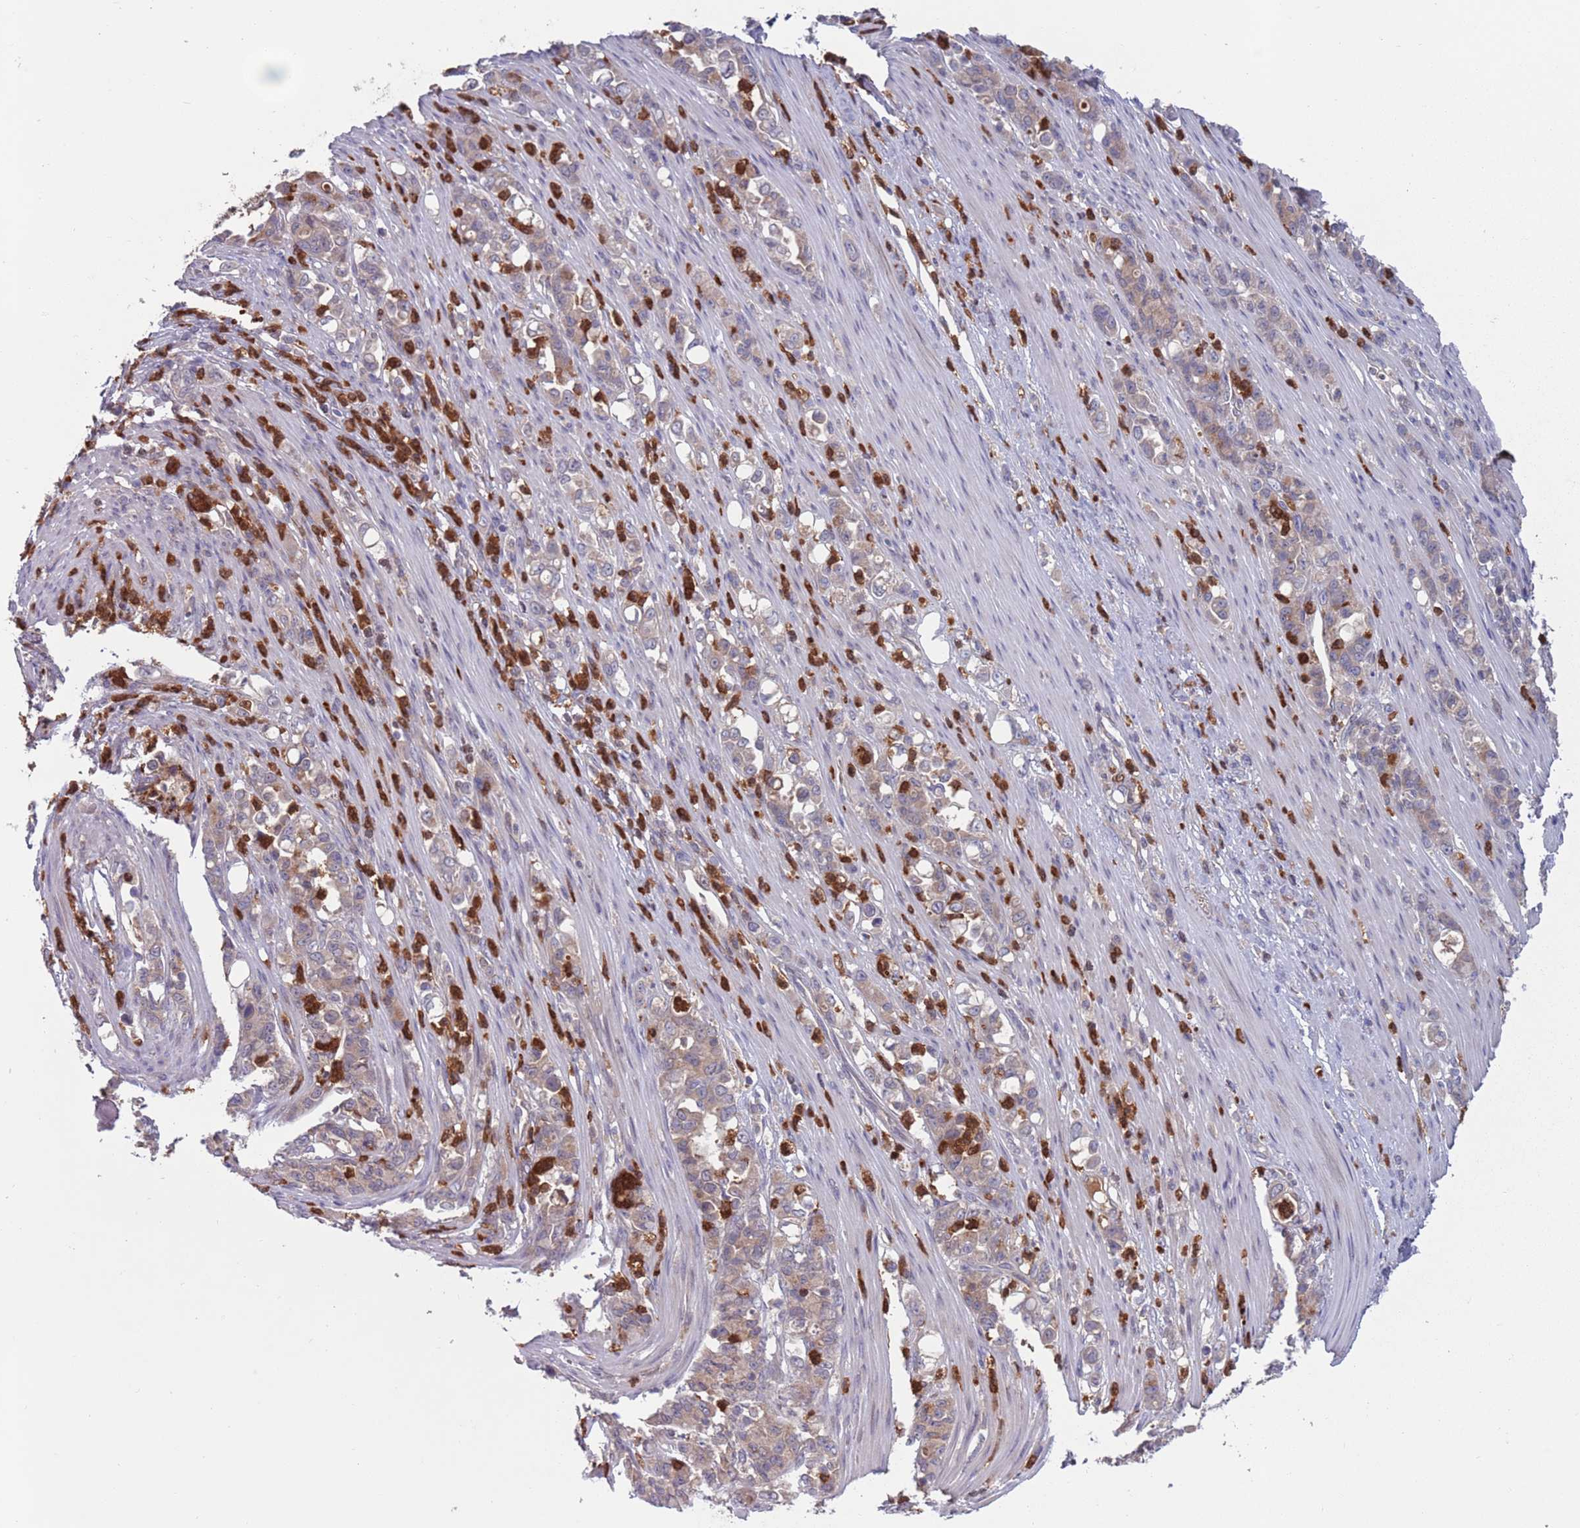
{"staining": {"intensity": "weak", "quantity": "25%-75%", "location": "cytoplasmic/membranous"}, "tissue": "stomach cancer", "cell_type": "Tumor cells", "image_type": "cancer", "snomed": [{"axis": "morphology", "description": "Normal tissue, NOS"}, {"axis": "morphology", "description": "Adenocarcinoma, NOS"}, {"axis": "topography", "description": "Stomach"}], "caption": "High-magnification brightfield microscopy of adenocarcinoma (stomach) stained with DAB (brown) and counterstained with hematoxylin (blue). tumor cells exhibit weak cytoplasmic/membranous positivity is identified in approximately25%-75% of cells. (IHC, brightfield microscopy, high magnification).", "gene": "TYW1", "patient": {"sex": "female", "age": 79}}